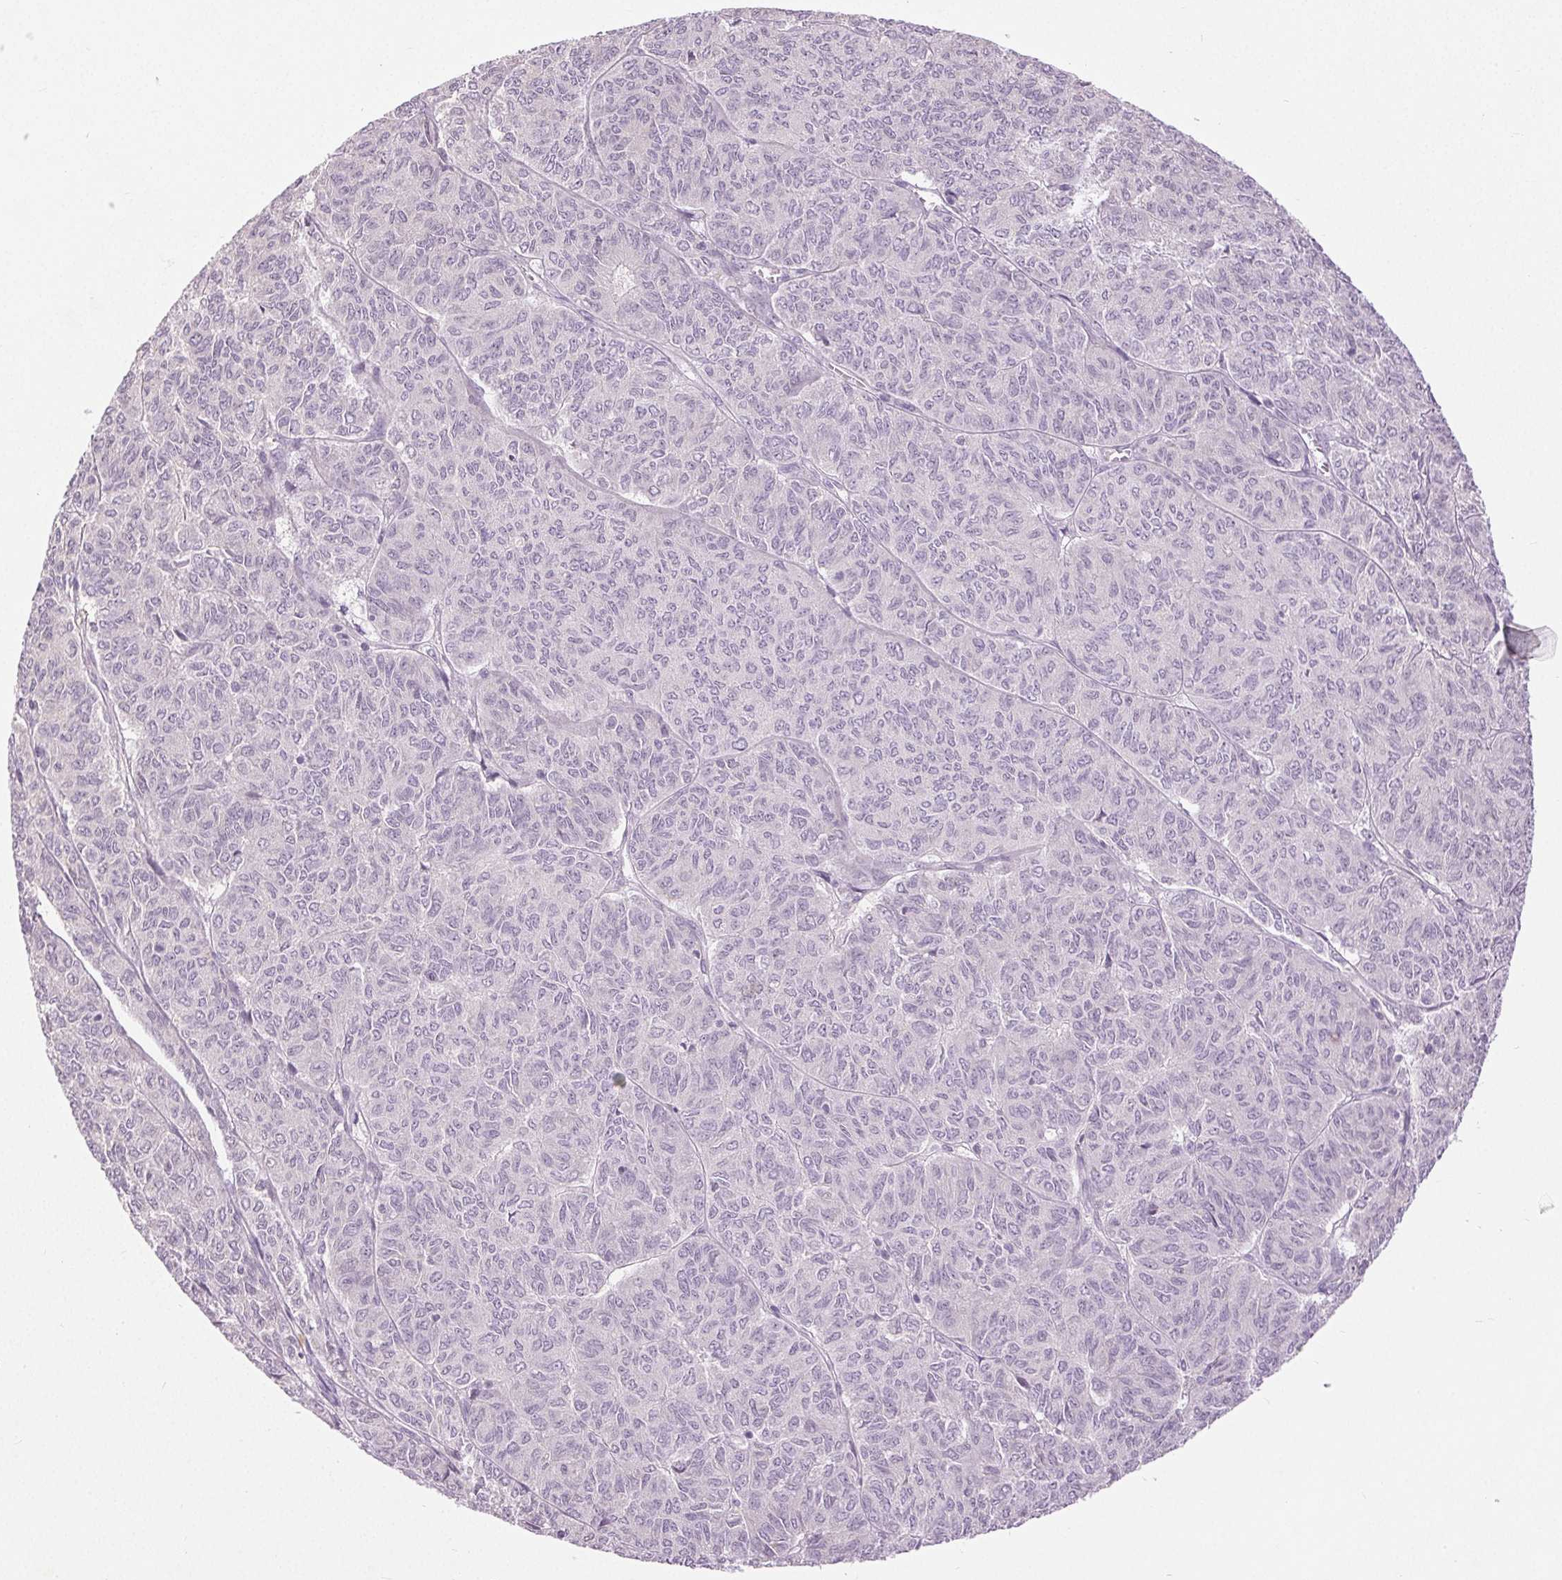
{"staining": {"intensity": "negative", "quantity": "none", "location": "none"}, "tissue": "ovarian cancer", "cell_type": "Tumor cells", "image_type": "cancer", "snomed": [{"axis": "morphology", "description": "Carcinoma, endometroid"}, {"axis": "topography", "description": "Ovary"}], "caption": "Tumor cells show no significant expression in ovarian cancer (endometroid carcinoma). (Stains: DAB (3,3'-diaminobenzidine) IHC with hematoxylin counter stain, Microscopy: brightfield microscopy at high magnification).", "gene": "DSG3", "patient": {"sex": "female", "age": 80}}